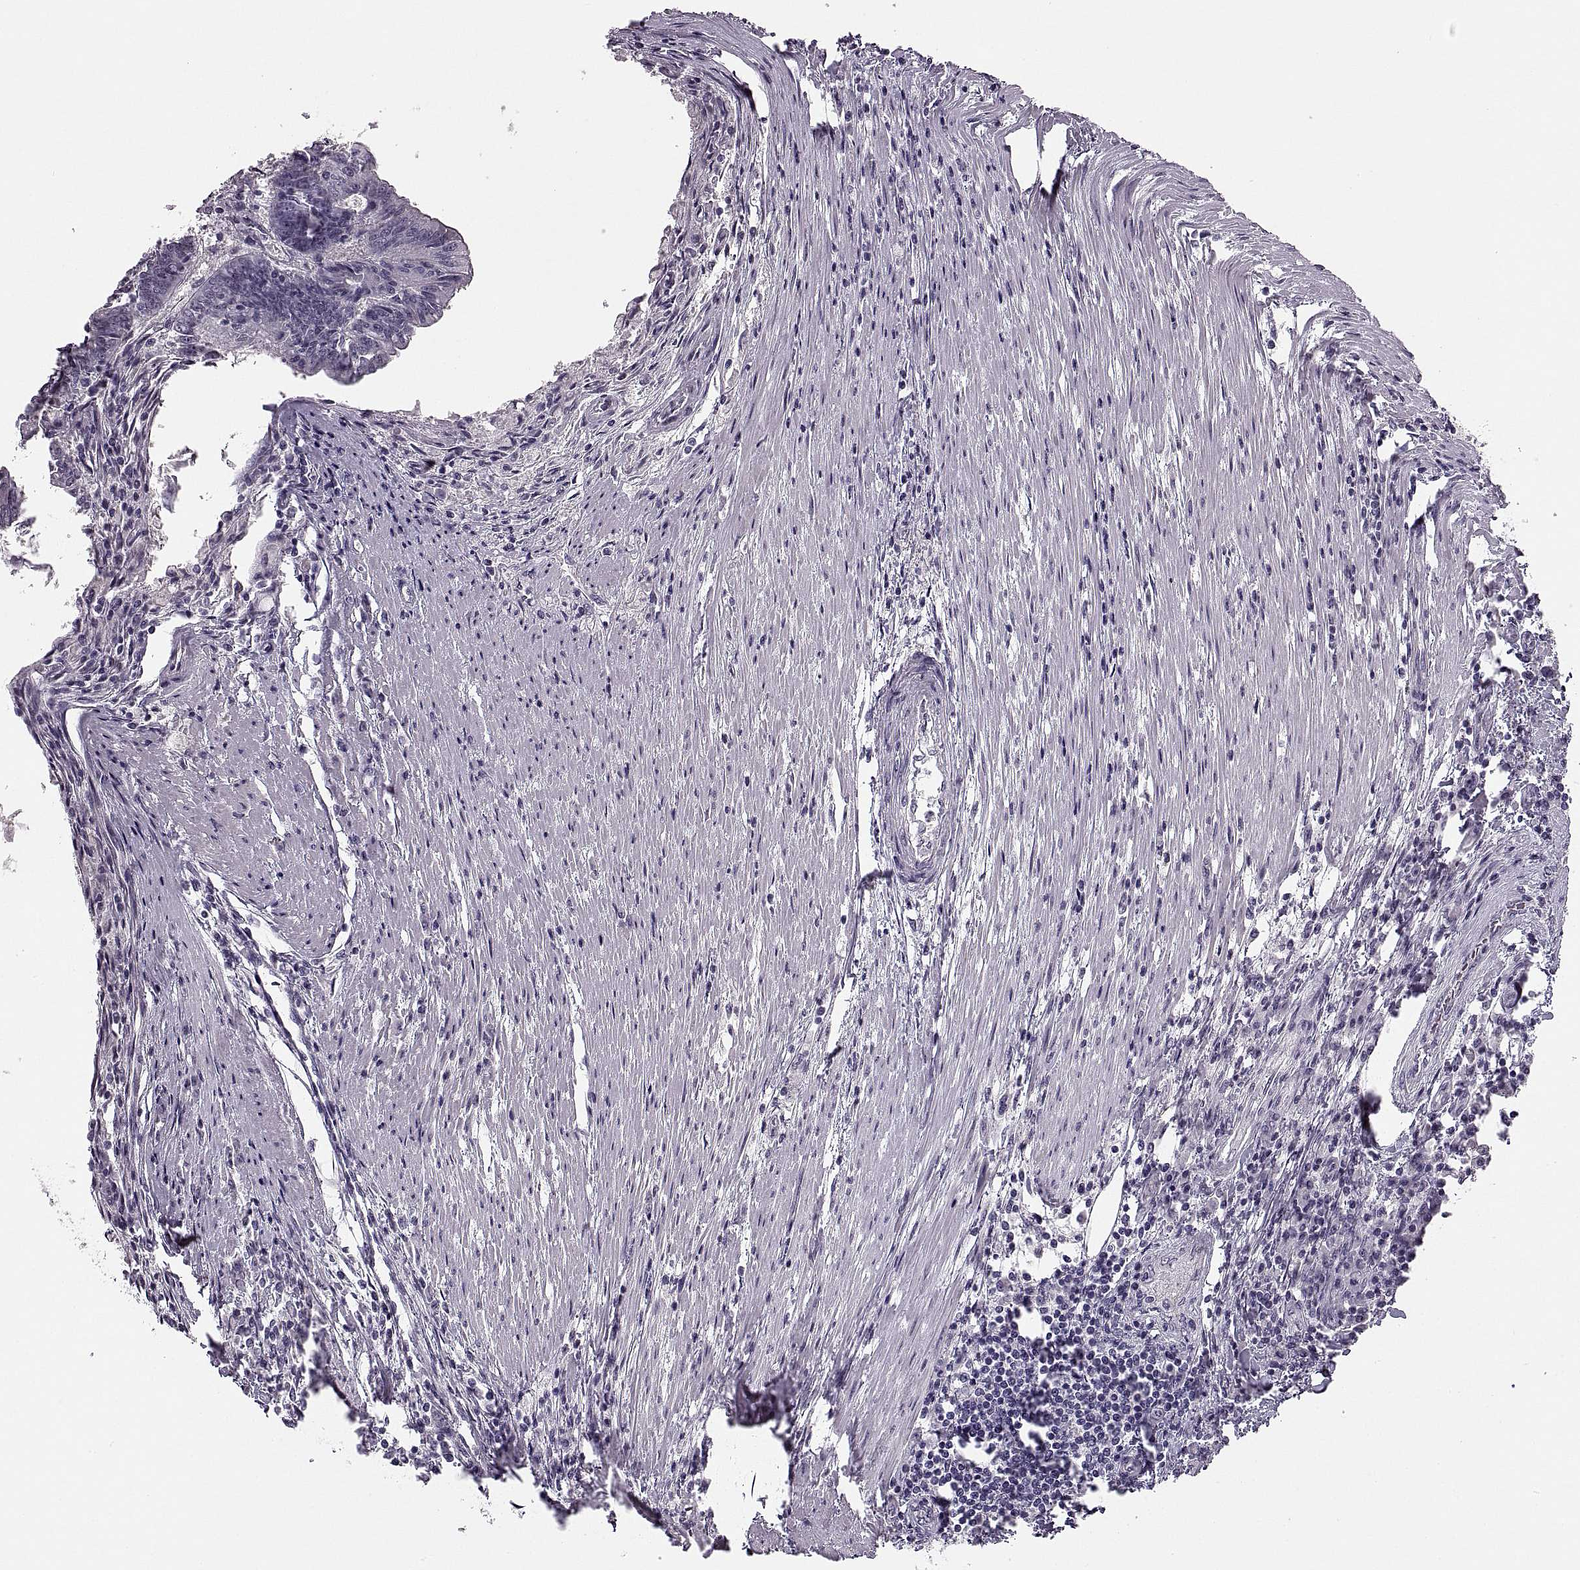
{"staining": {"intensity": "negative", "quantity": "none", "location": "none"}, "tissue": "colorectal cancer", "cell_type": "Tumor cells", "image_type": "cancer", "snomed": [{"axis": "morphology", "description": "Adenocarcinoma, NOS"}, {"axis": "topography", "description": "Colon"}], "caption": "The immunohistochemistry (IHC) micrograph has no significant positivity in tumor cells of adenocarcinoma (colorectal) tissue.", "gene": "PAGE5", "patient": {"sex": "female", "age": 70}}